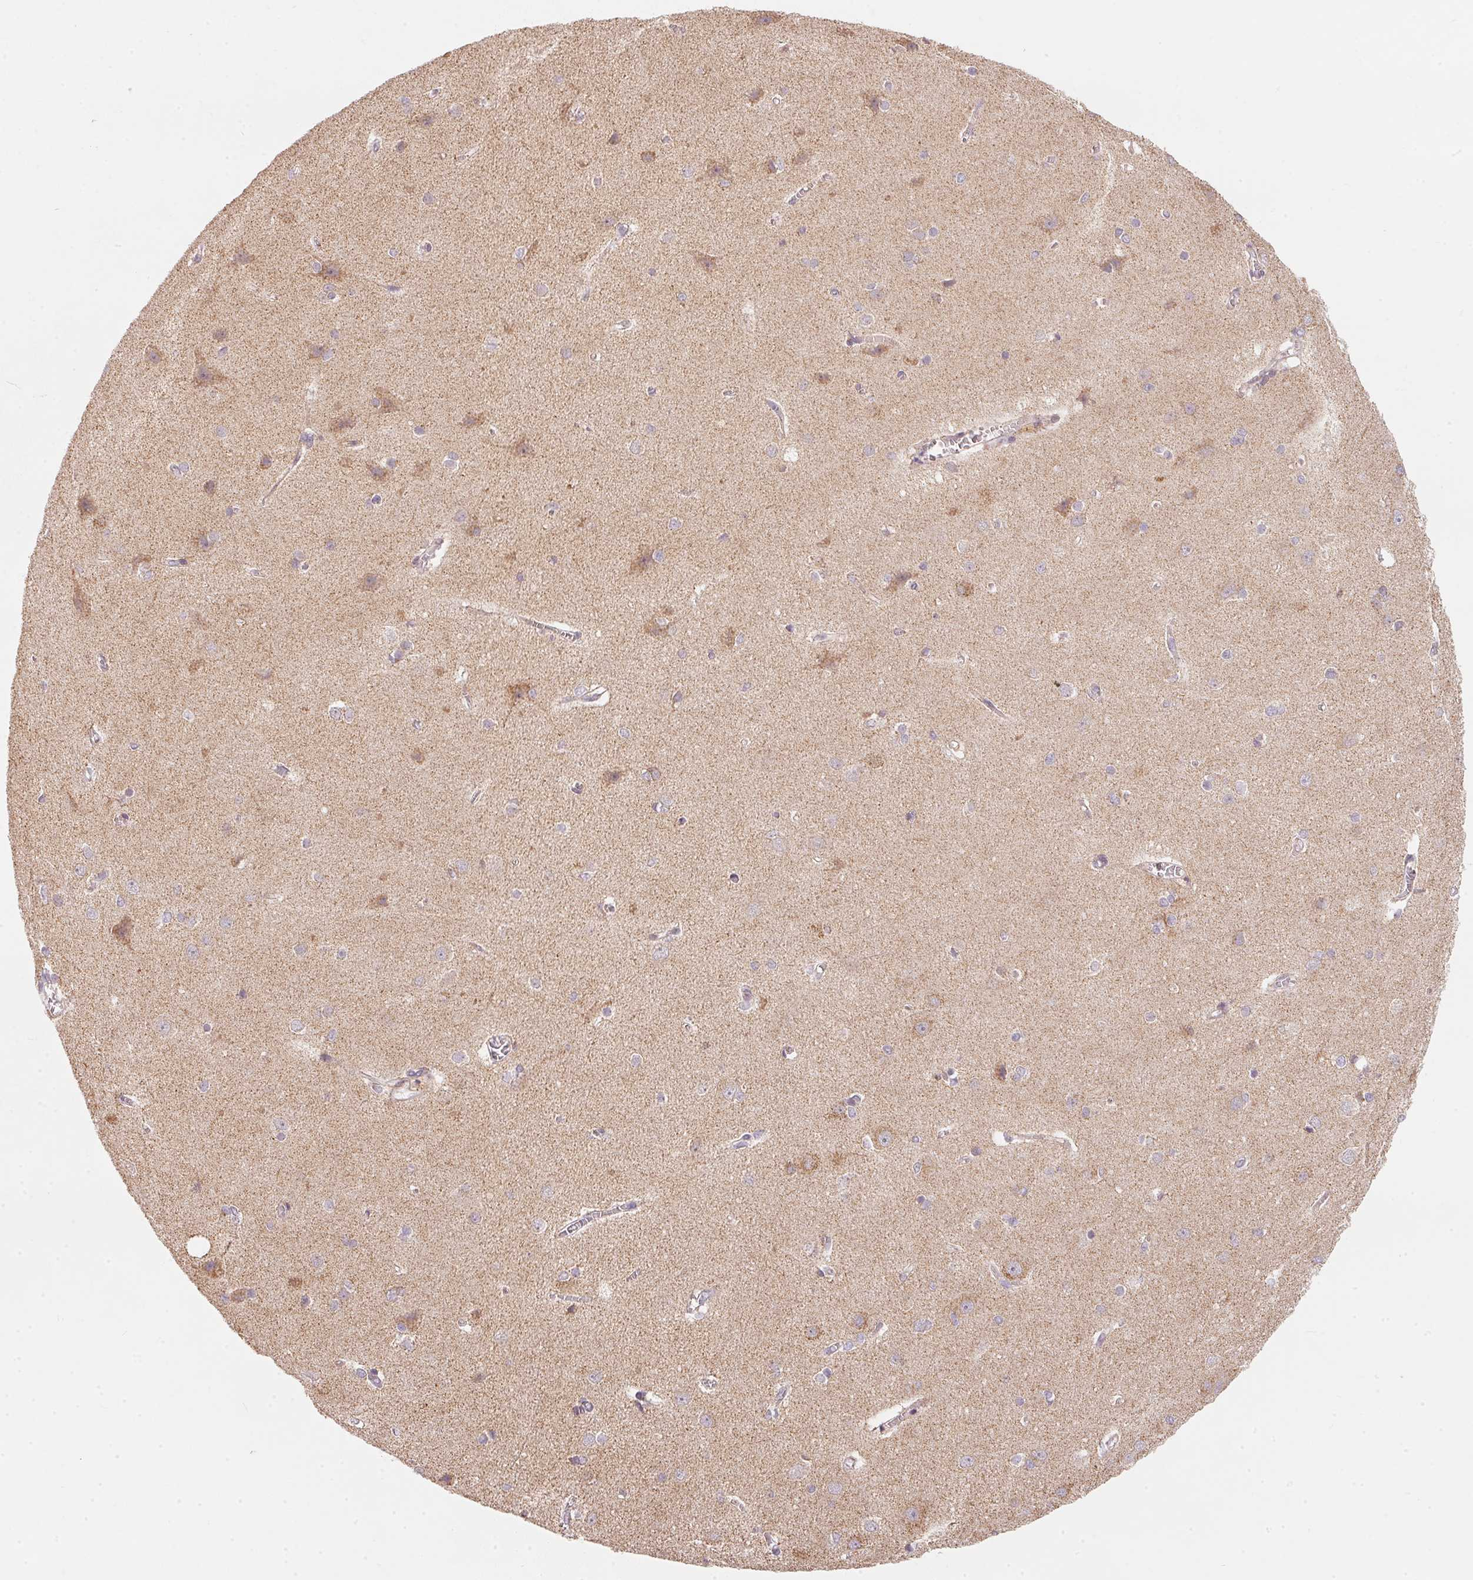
{"staining": {"intensity": "weak", "quantity": "25%-75%", "location": "cytoplasmic/membranous"}, "tissue": "cerebral cortex", "cell_type": "Endothelial cells", "image_type": "normal", "snomed": [{"axis": "morphology", "description": "Normal tissue, NOS"}, {"axis": "topography", "description": "Cerebral cortex"}], "caption": "Immunohistochemical staining of benign cerebral cortex demonstrates 25%-75% levels of weak cytoplasmic/membranous protein staining in approximately 25%-75% of endothelial cells.", "gene": "COQ7", "patient": {"sex": "male", "age": 37}}